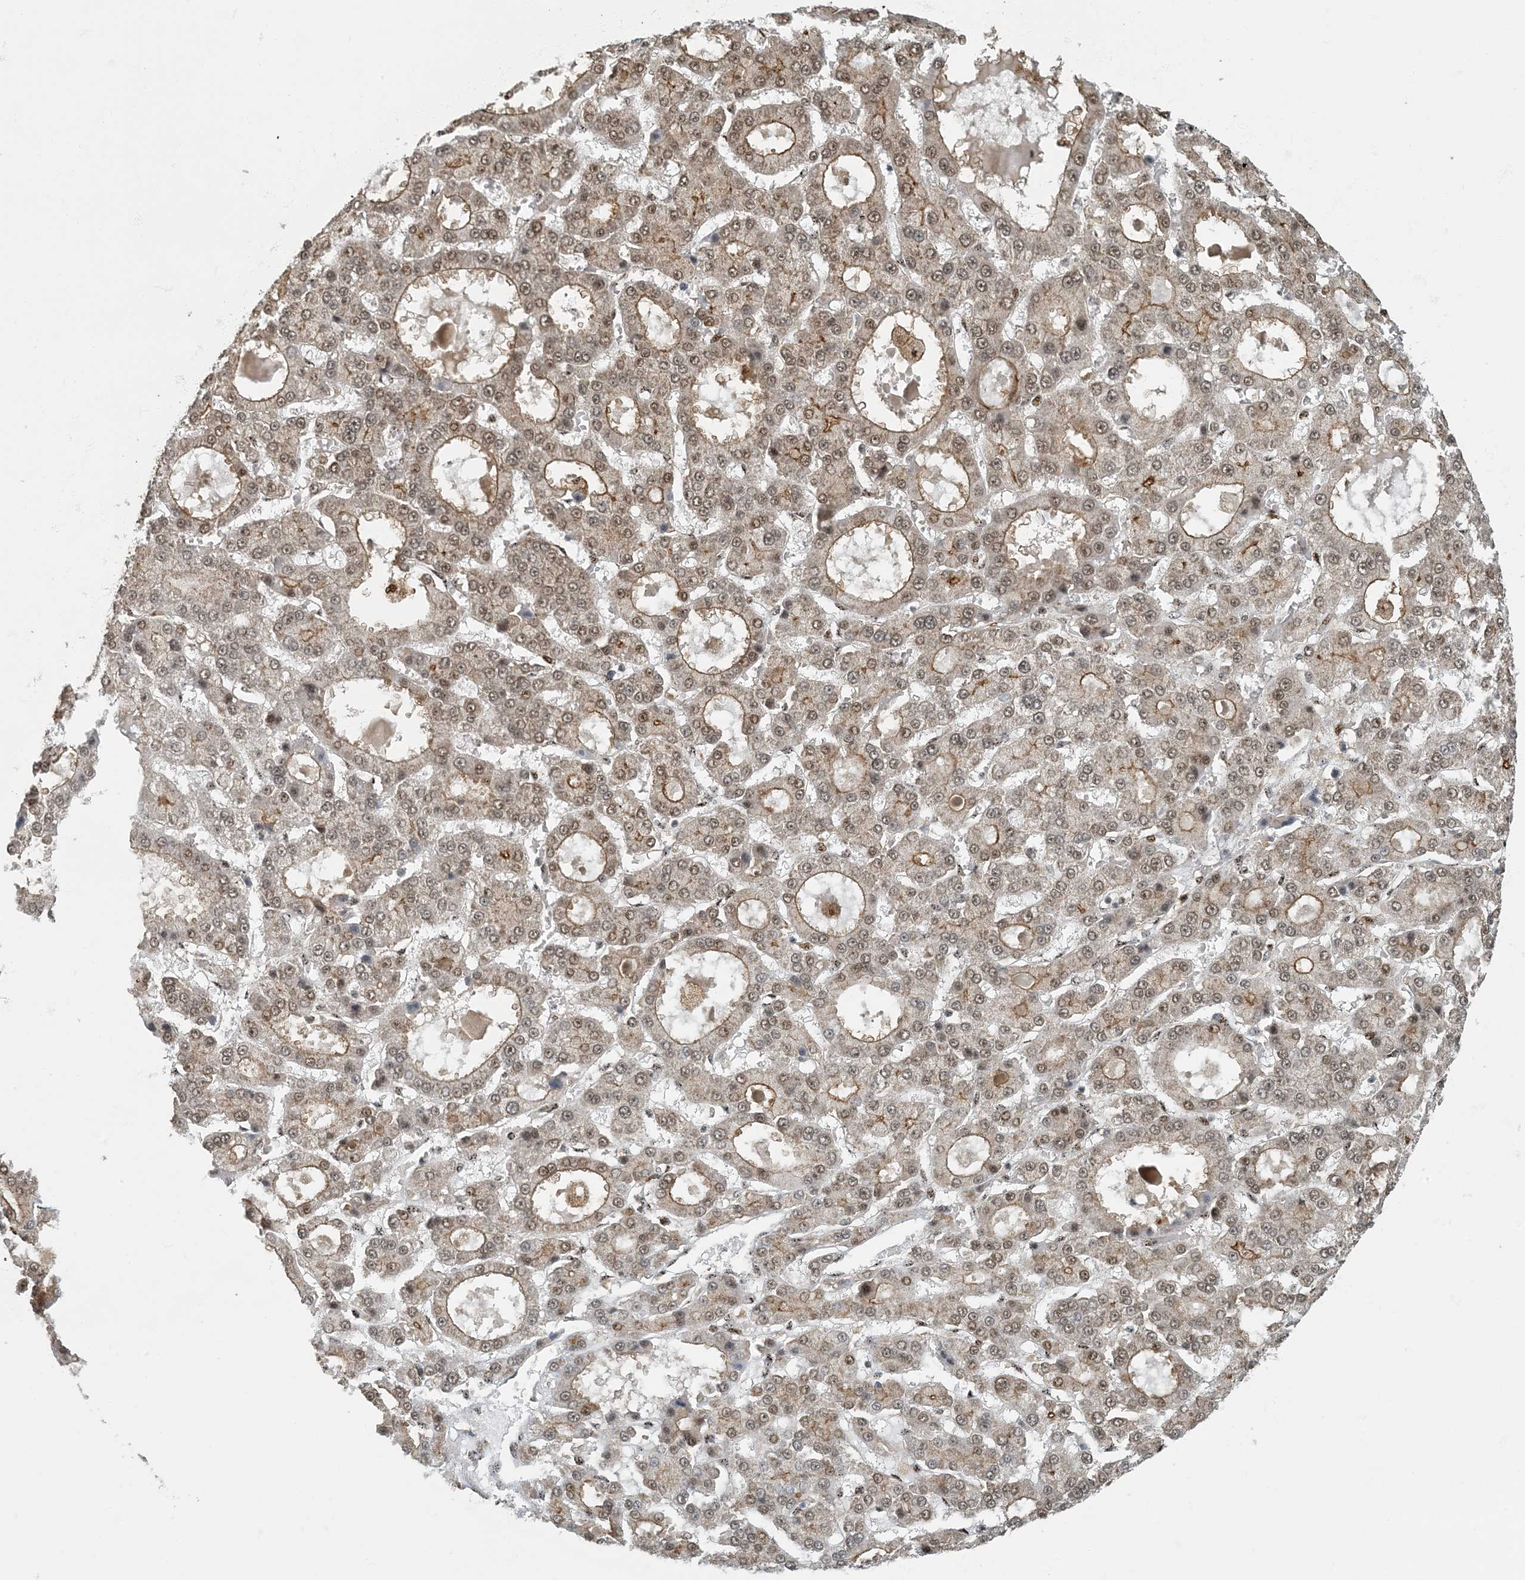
{"staining": {"intensity": "moderate", "quantity": ">75%", "location": "cytoplasmic/membranous,nuclear"}, "tissue": "liver cancer", "cell_type": "Tumor cells", "image_type": "cancer", "snomed": [{"axis": "morphology", "description": "Carcinoma, Hepatocellular, NOS"}, {"axis": "topography", "description": "Liver"}], "caption": "An IHC histopathology image of tumor tissue is shown. Protein staining in brown shows moderate cytoplasmic/membranous and nuclear positivity in liver hepatocellular carcinoma within tumor cells.", "gene": "MBD1", "patient": {"sex": "male", "age": 70}}